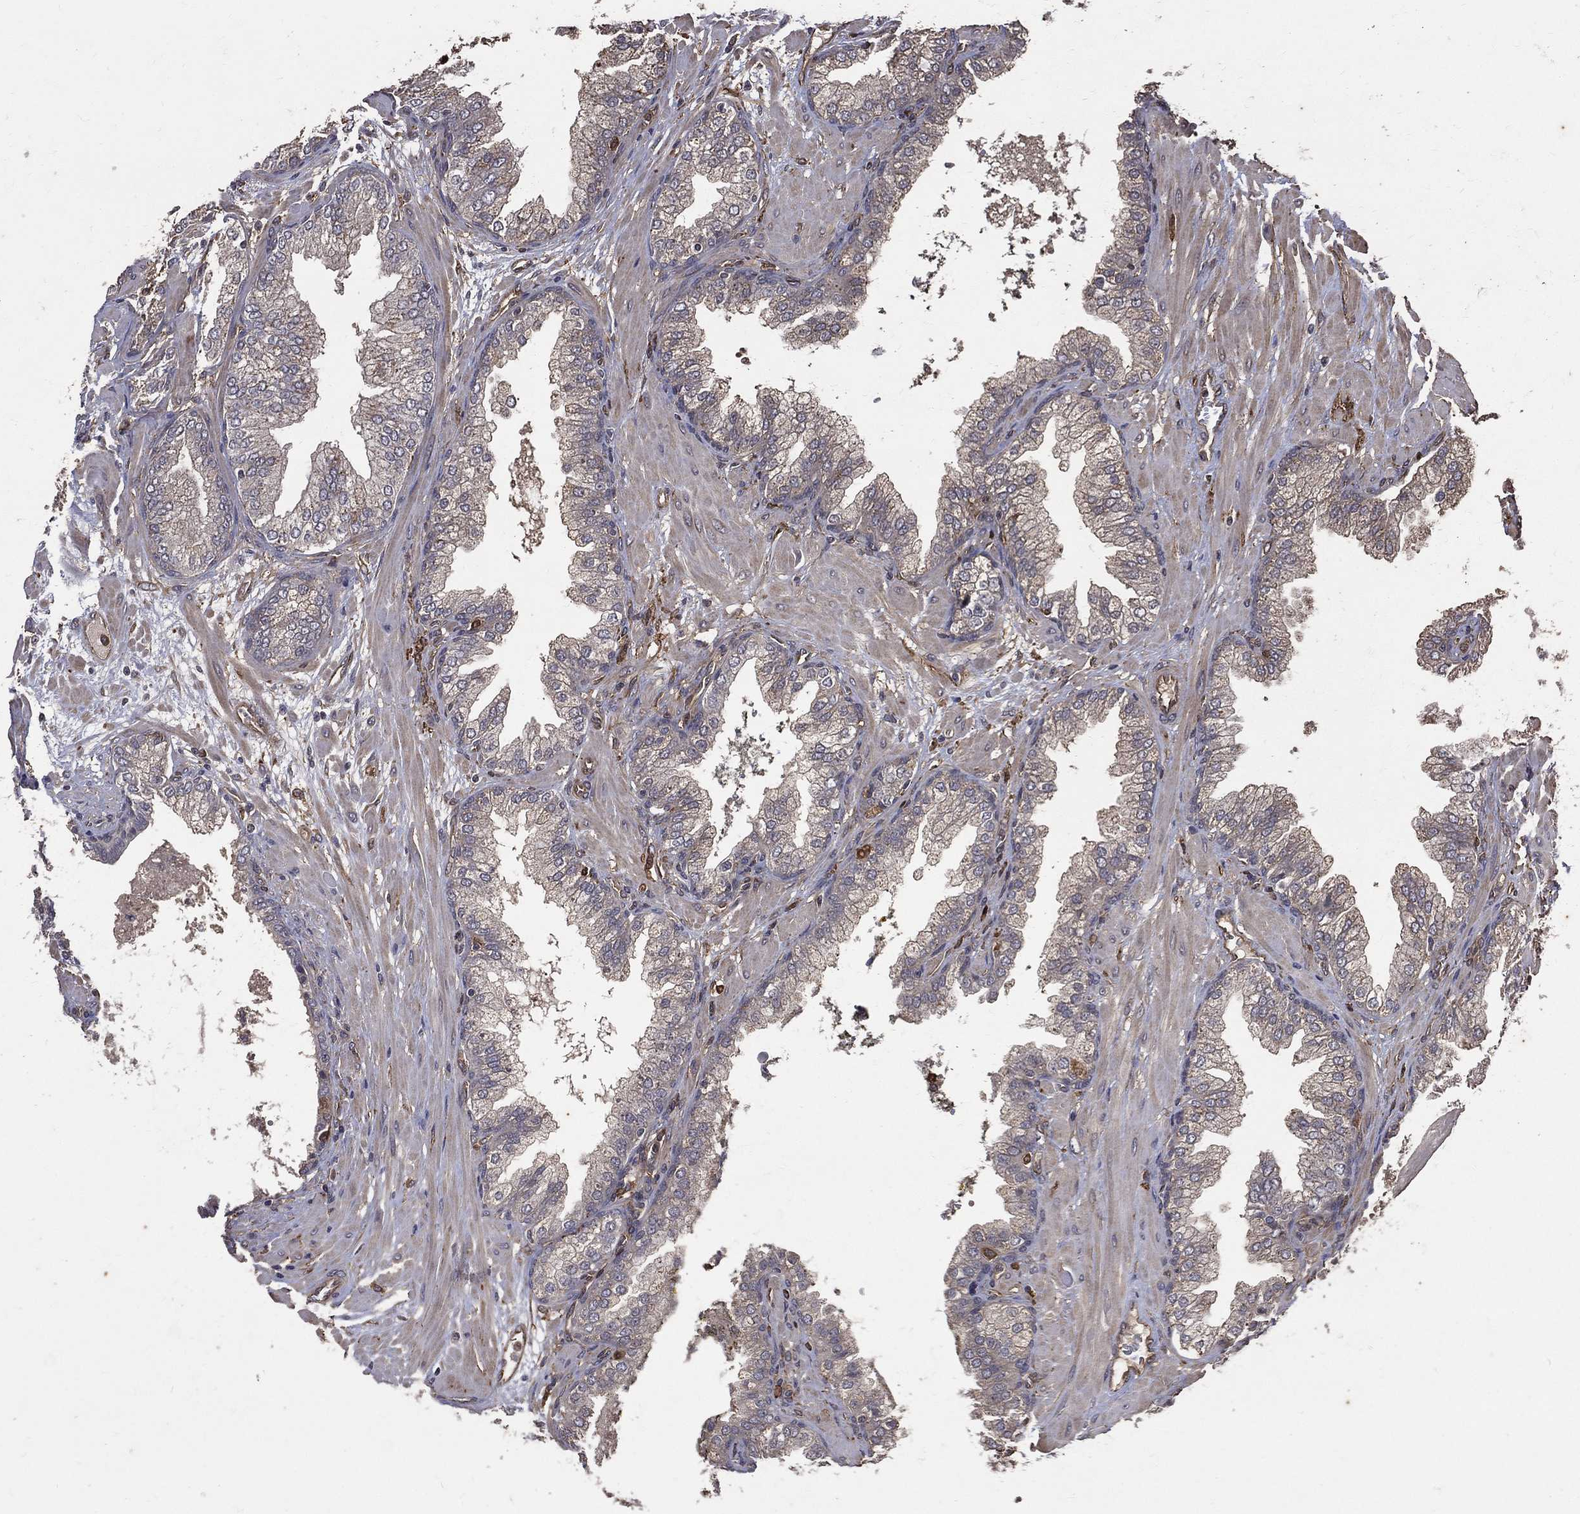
{"staining": {"intensity": "negative", "quantity": "none", "location": "none"}, "tissue": "prostate cancer", "cell_type": "Tumor cells", "image_type": "cancer", "snomed": [{"axis": "morphology", "description": "Adenocarcinoma, Low grade"}, {"axis": "topography", "description": "Prostate"}], "caption": "Immunohistochemistry of human prostate cancer (low-grade adenocarcinoma) exhibits no staining in tumor cells.", "gene": "DPYSL2", "patient": {"sex": "male", "age": 62}}